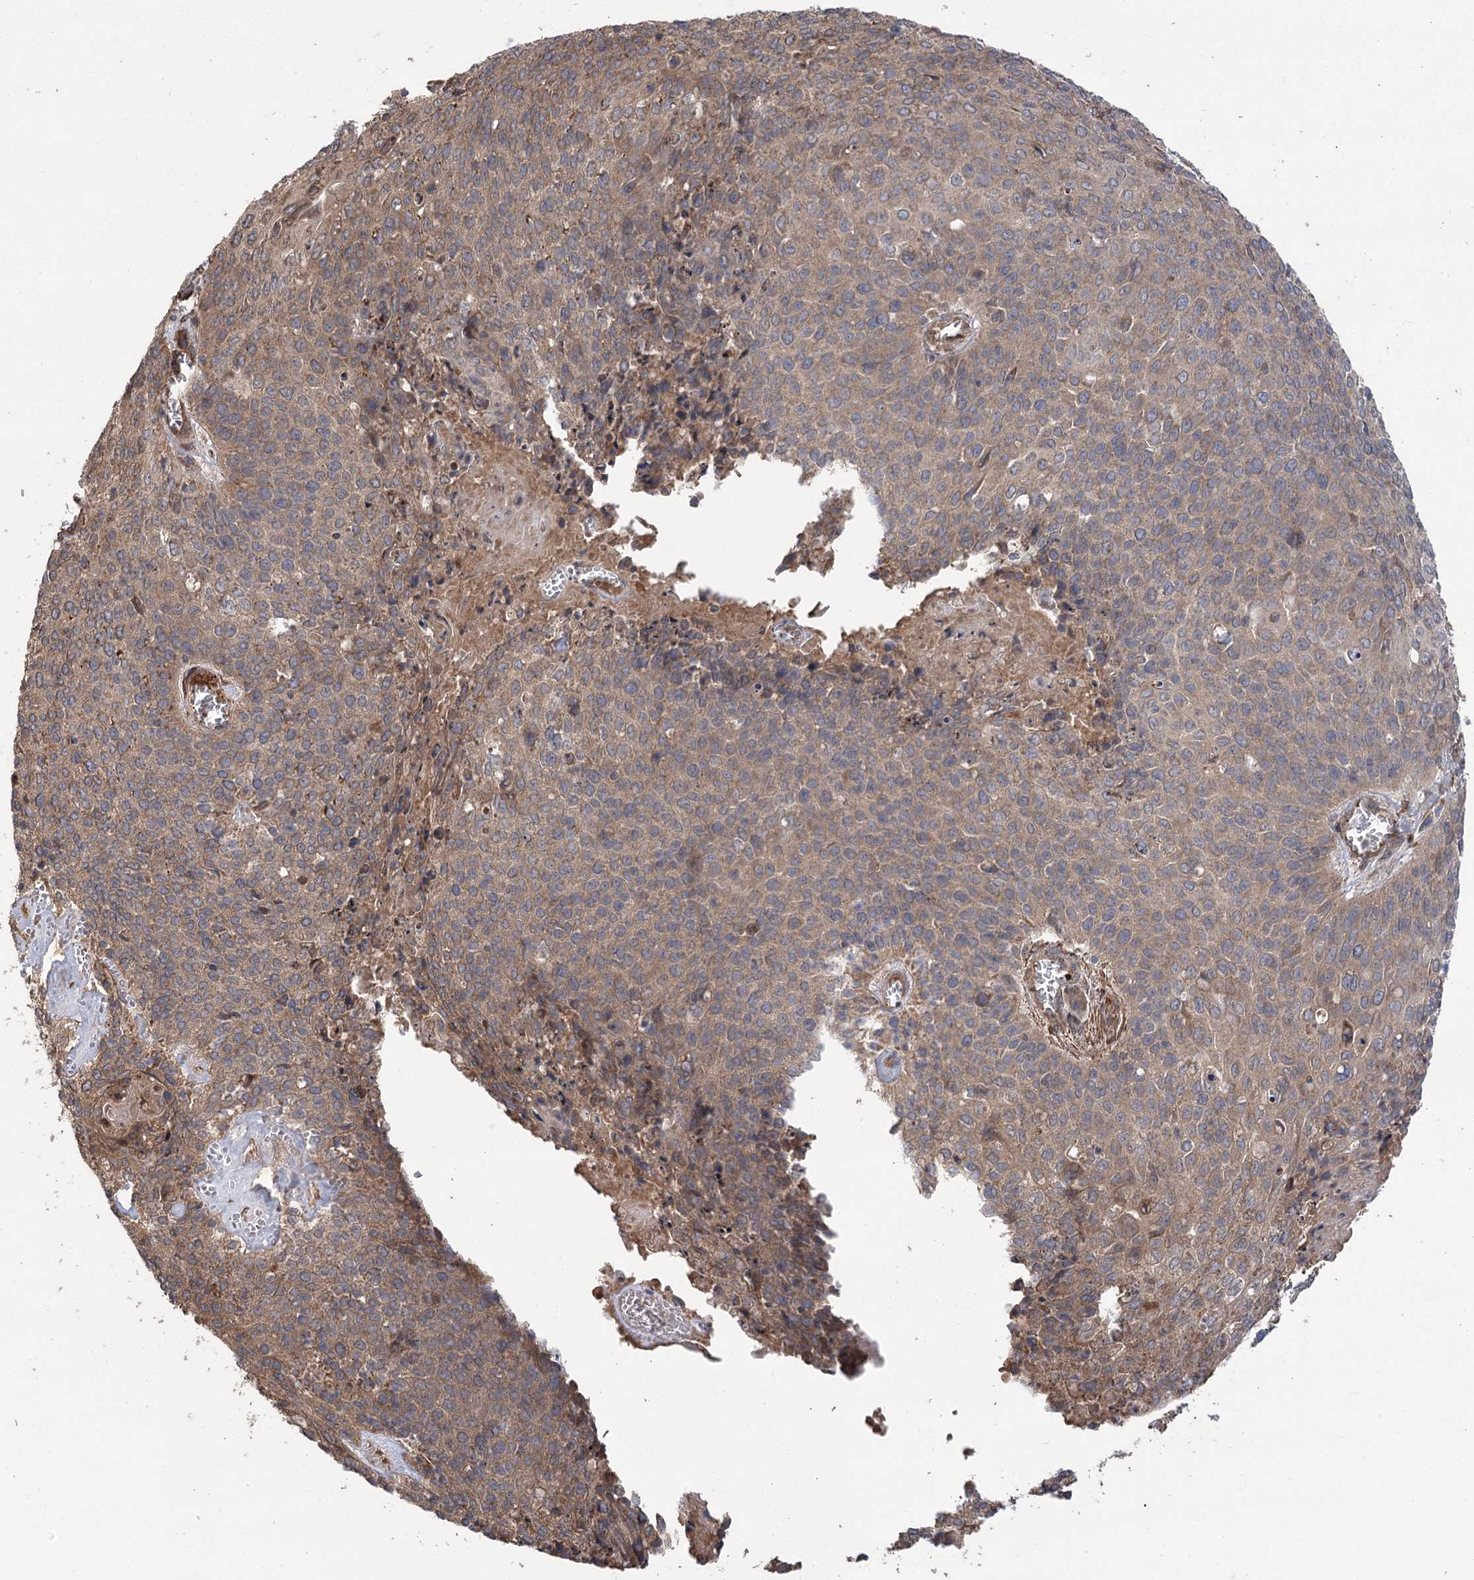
{"staining": {"intensity": "moderate", "quantity": ">75%", "location": "cytoplasmic/membranous"}, "tissue": "cervical cancer", "cell_type": "Tumor cells", "image_type": "cancer", "snomed": [{"axis": "morphology", "description": "Squamous cell carcinoma, NOS"}, {"axis": "topography", "description": "Cervix"}], "caption": "DAB (3,3'-diaminobenzidine) immunohistochemical staining of human squamous cell carcinoma (cervical) displays moderate cytoplasmic/membranous protein staining in approximately >75% of tumor cells. Using DAB (brown) and hematoxylin (blue) stains, captured at high magnification using brightfield microscopy.", "gene": "RWDD4", "patient": {"sex": "female", "age": 39}}